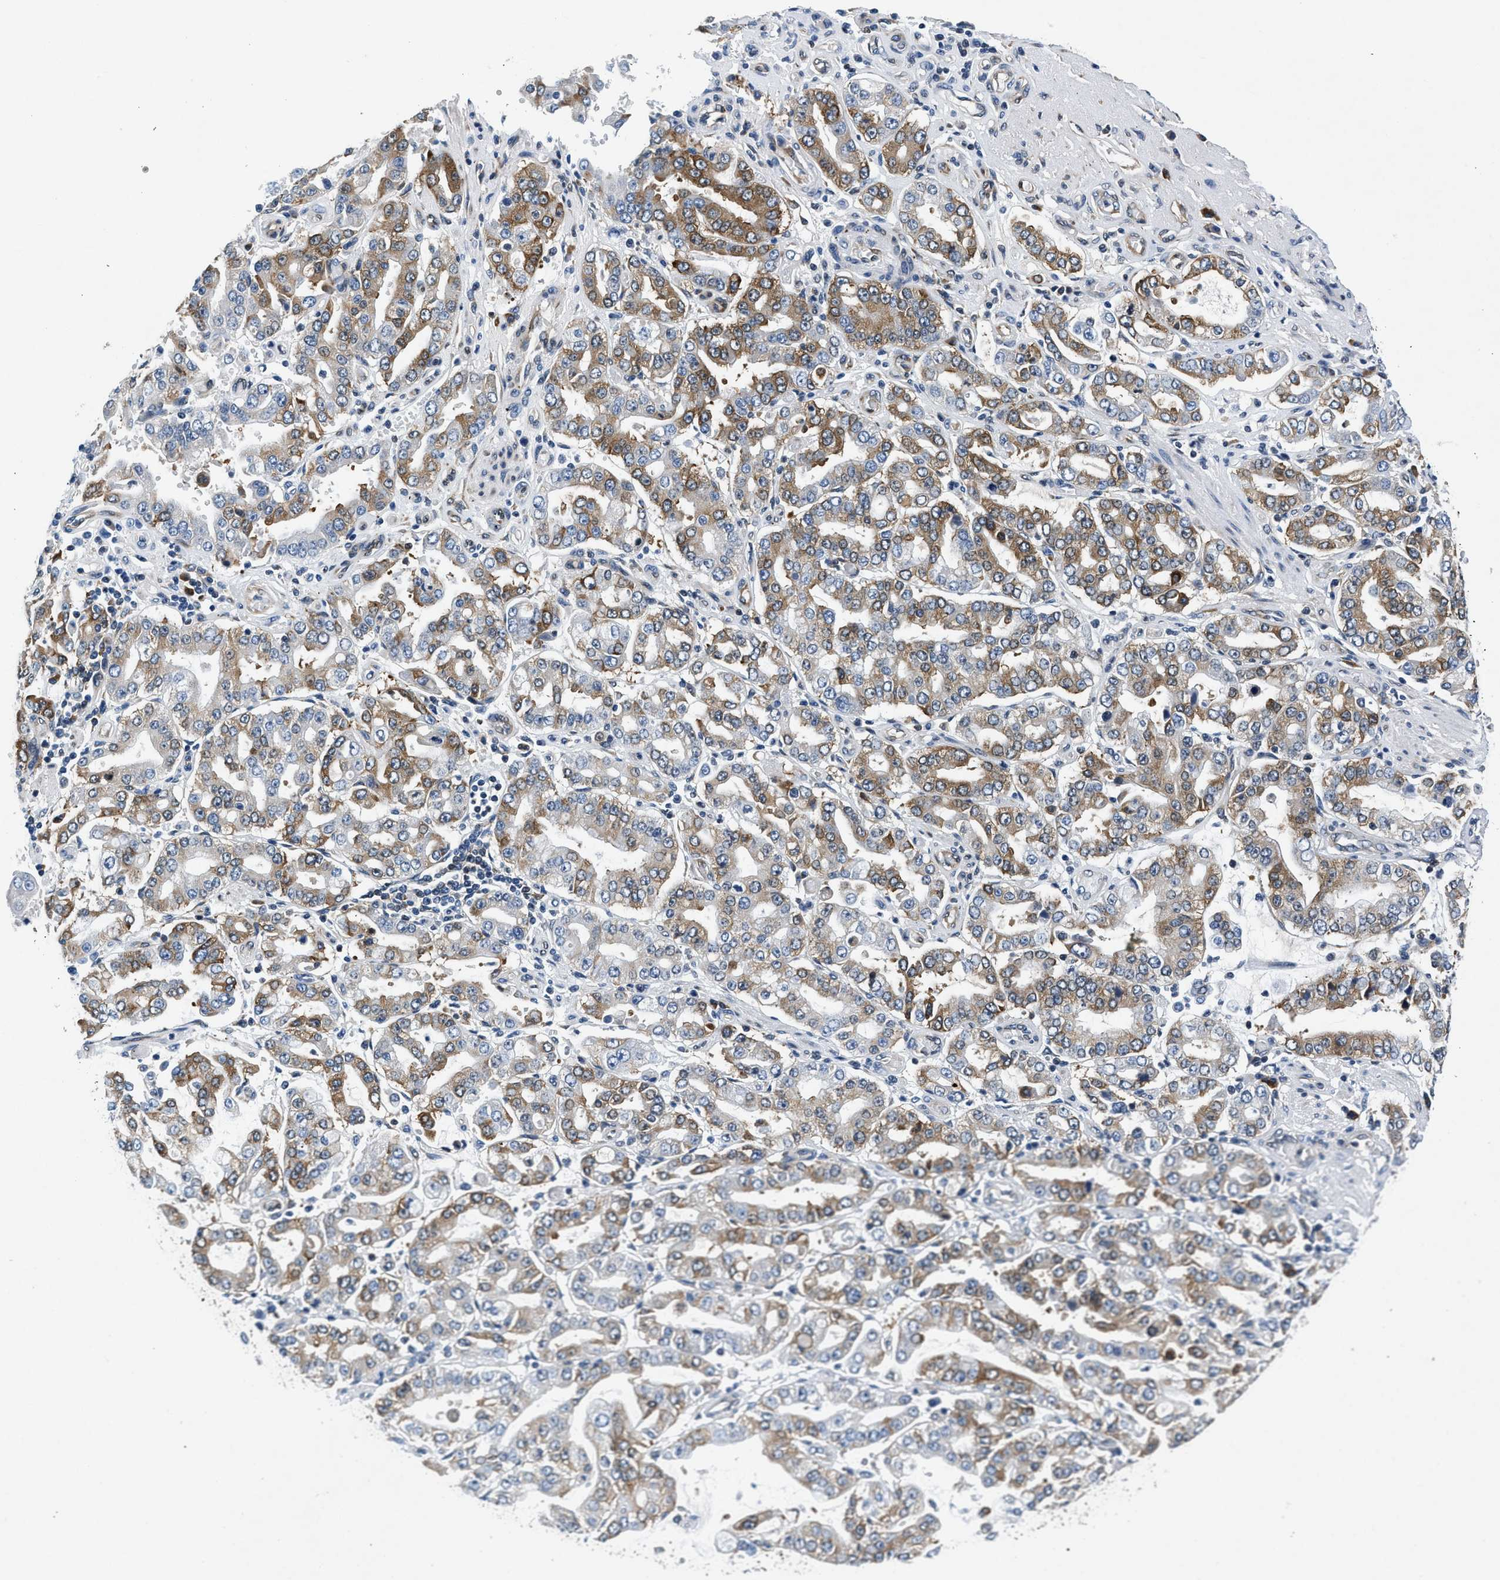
{"staining": {"intensity": "moderate", "quantity": "25%-75%", "location": "cytoplasmic/membranous"}, "tissue": "stomach cancer", "cell_type": "Tumor cells", "image_type": "cancer", "snomed": [{"axis": "morphology", "description": "Adenocarcinoma, NOS"}, {"axis": "topography", "description": "Stomach"}], "caption": "Brown immunohistochemical staining in adenocarcinoma (stomach) displays moderate cytoplasmic/membranous staining in about 25%-75% of tumor cells.", "gene": "PA2G4", "patient": {"sex": "male", "age": 76}}